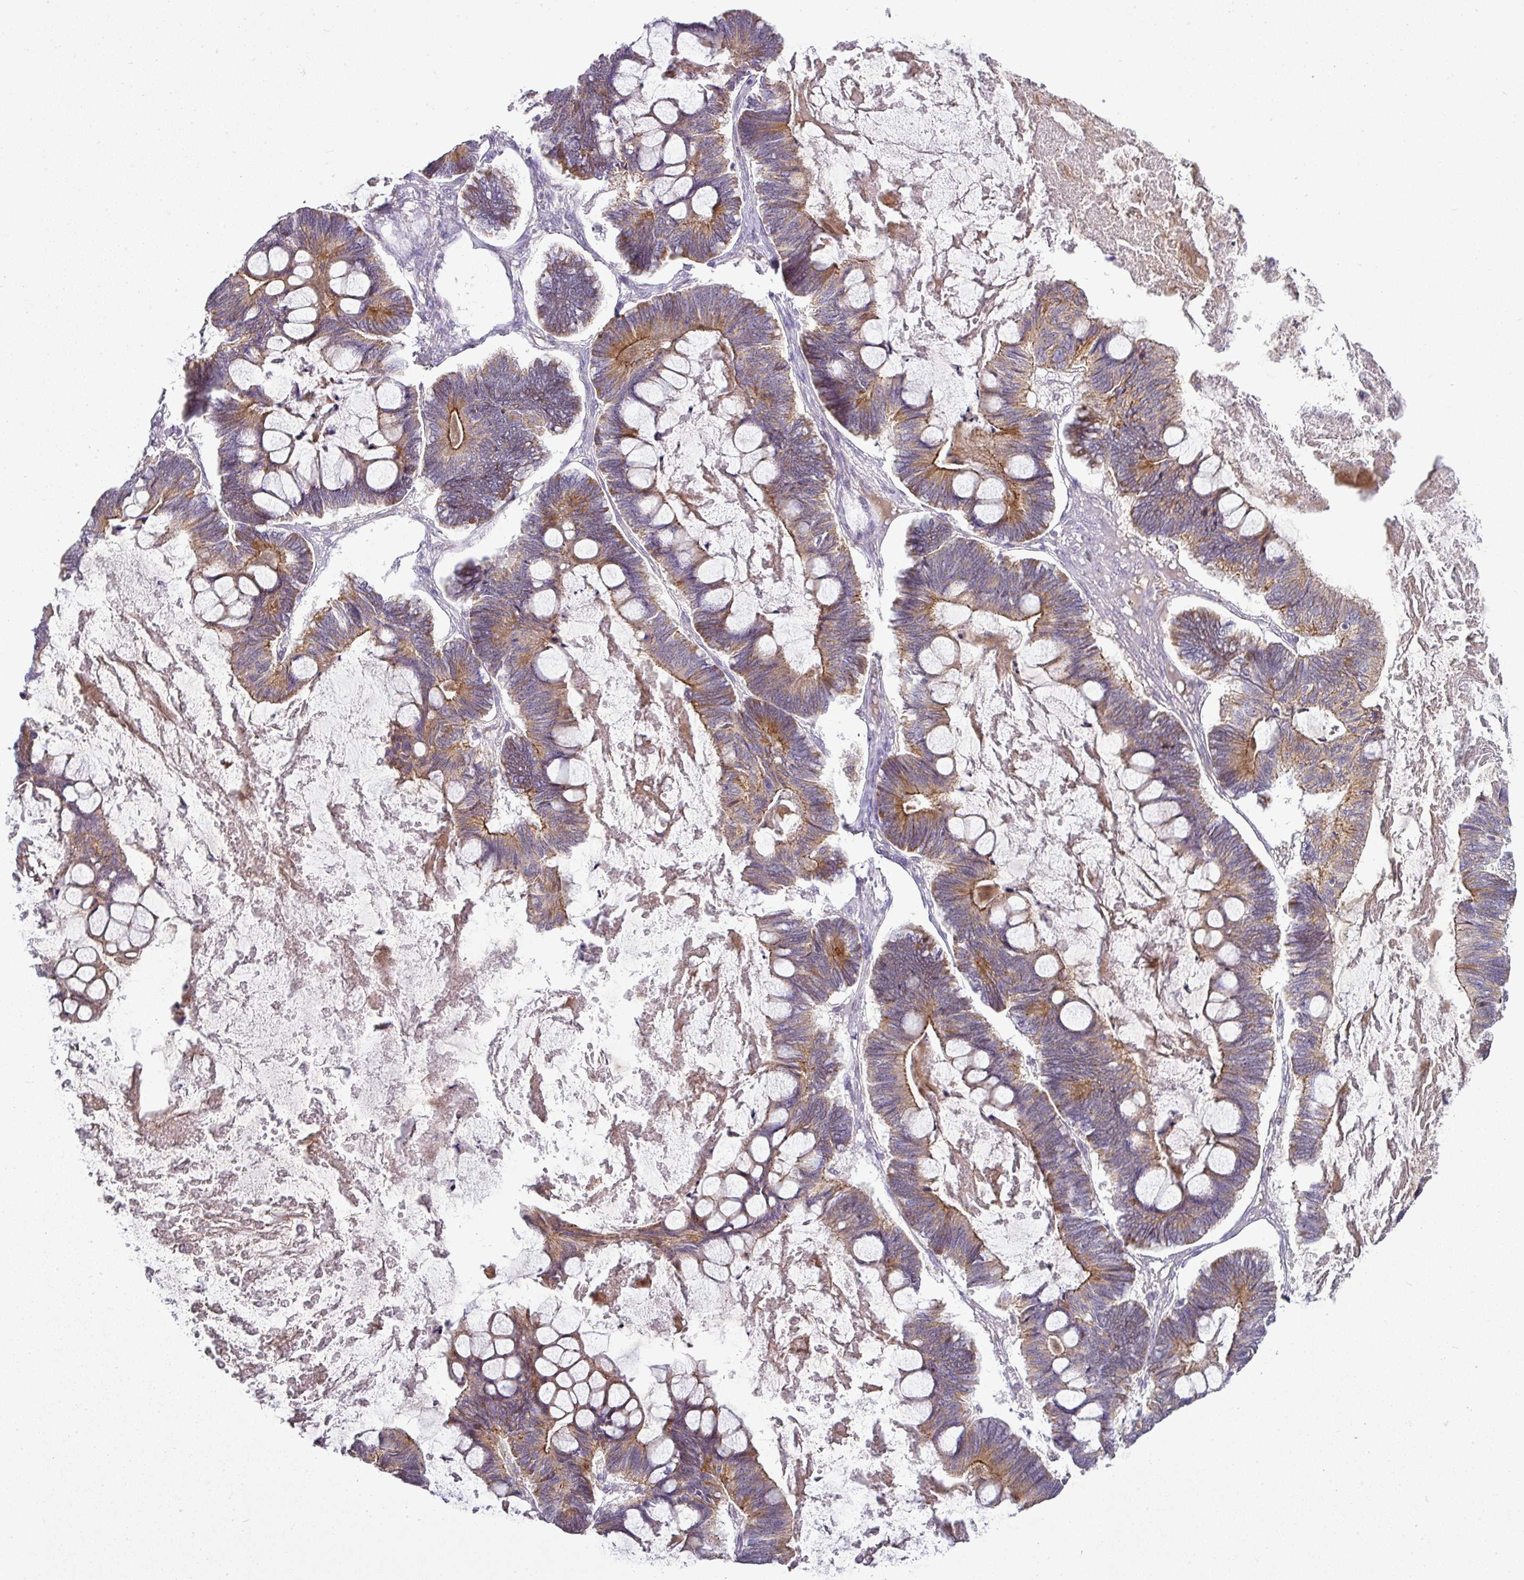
{"staining": {"intensity": "moderate", "quantity": "25%-75%", "location": "cytoplasmic/membranous"}, "tissue": "ovarian cancer", "cell_type": "Tumor cells", "image_type": "cancer", "snomed": [{"axis": "morphology", "description": "Cystadenocarcinoma, mucinous, NOS"}, {"axis": "topography", "description": "Ovary"}], "caption": "DAB immunohistochemical staining of human ovarian cancer reveals moderate cytoplasmic/membranous protein positivity in approximately 25%-75% of tumor cells. The staining was performed using DAB (3,3'-diaminobenzidine) to visualize the protein expression in brown, while the nuclei were stained in blue with hematoxylin (Magnification: 20x).", "gene": "GAN", "patient": {"sex": "female", "age": 61}}